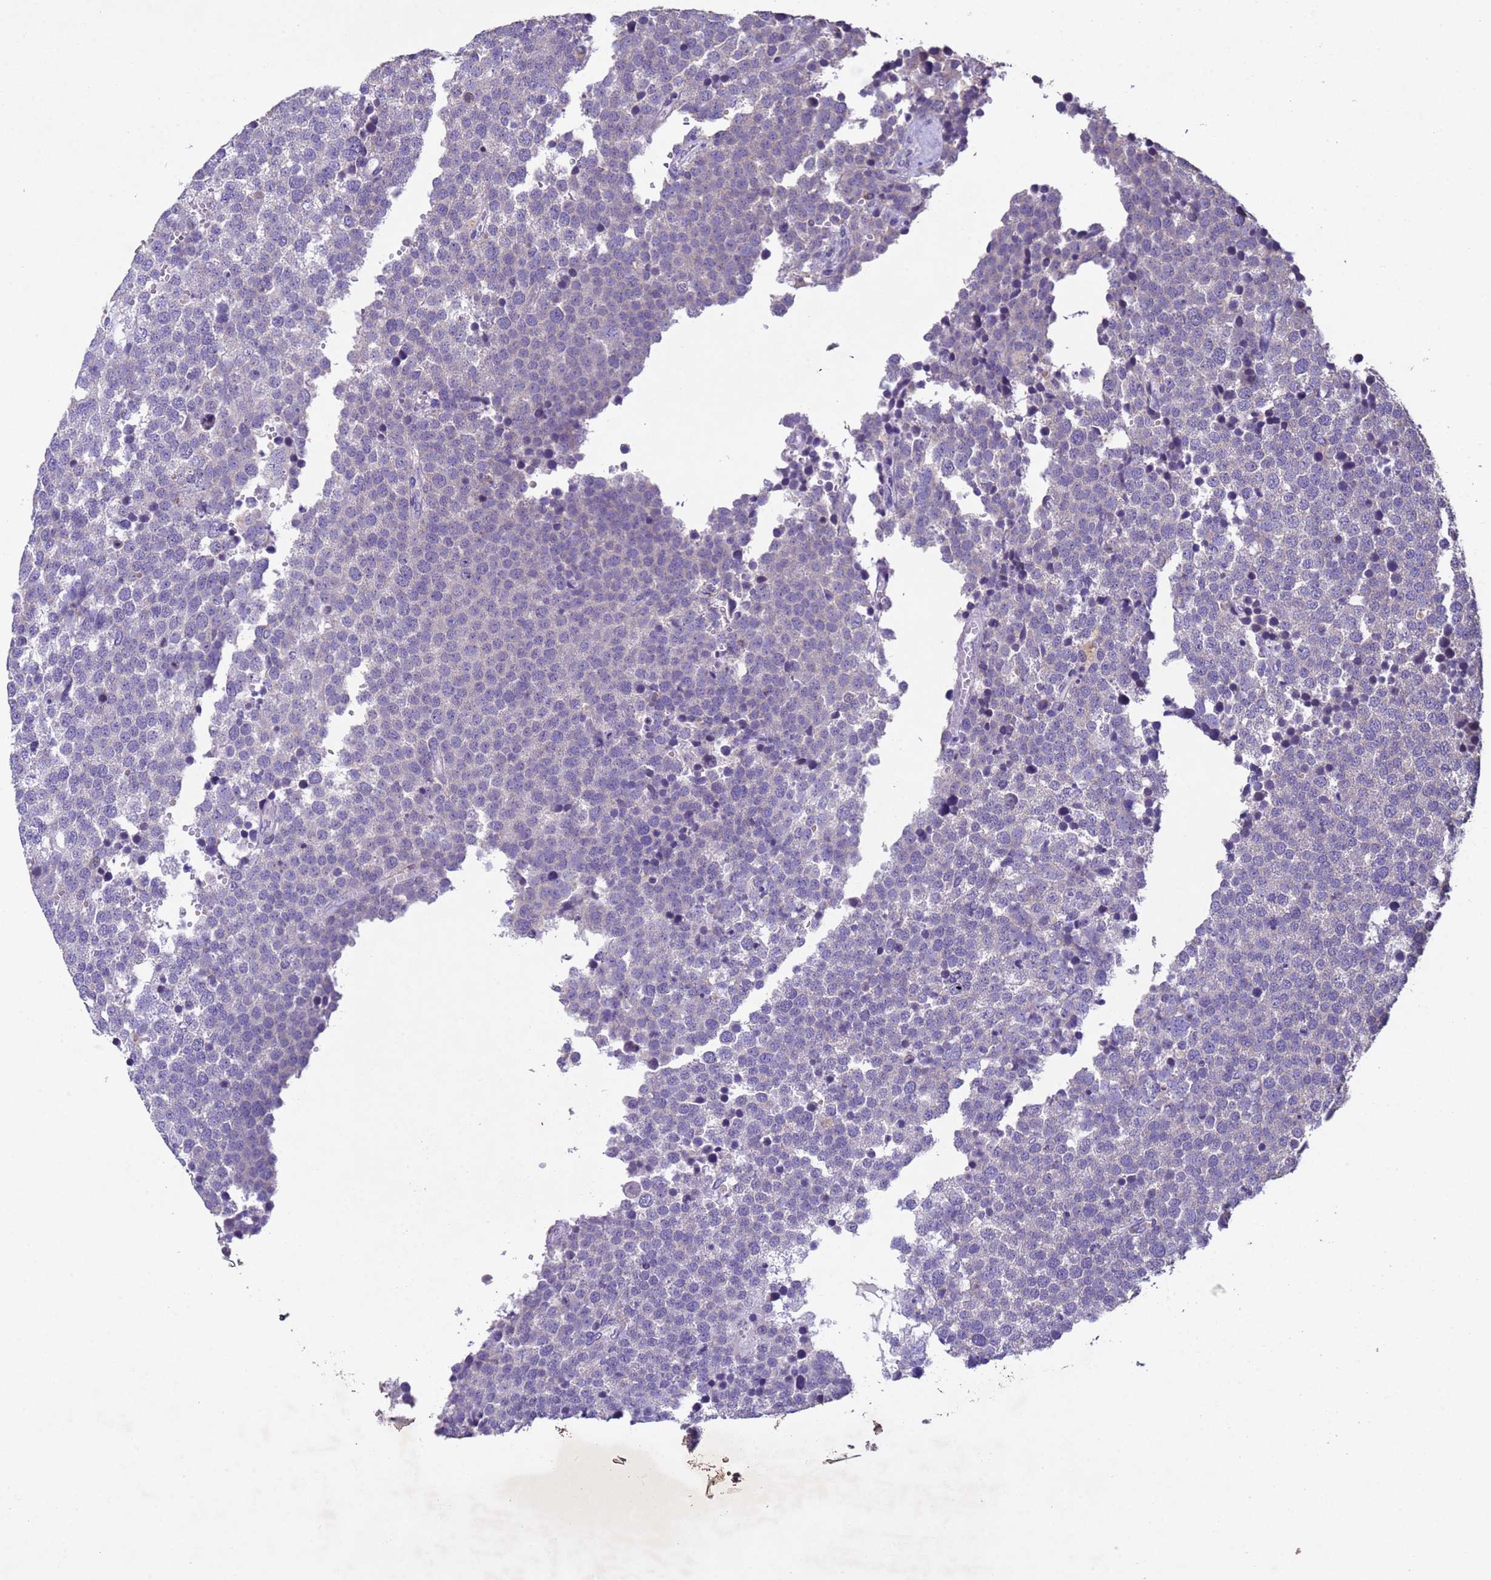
{"staining": {"intensity": "negative", "quantity": "none", "location": "none"}, "tissue": "testis cancer", "cell_type": "Tumor cells", "image_type": "cancer", "snomed": [{"axis": "morphology", "description": "Seminoma, NOS"}, {"axis": "topography", "description": "Testis"}], "caption": "An IHC image of testis cancer is shown. There is no staining in tumor cells of testis cancer.", "gene": "NLRP11", "patient": {"sex": "male", "age": 71}}